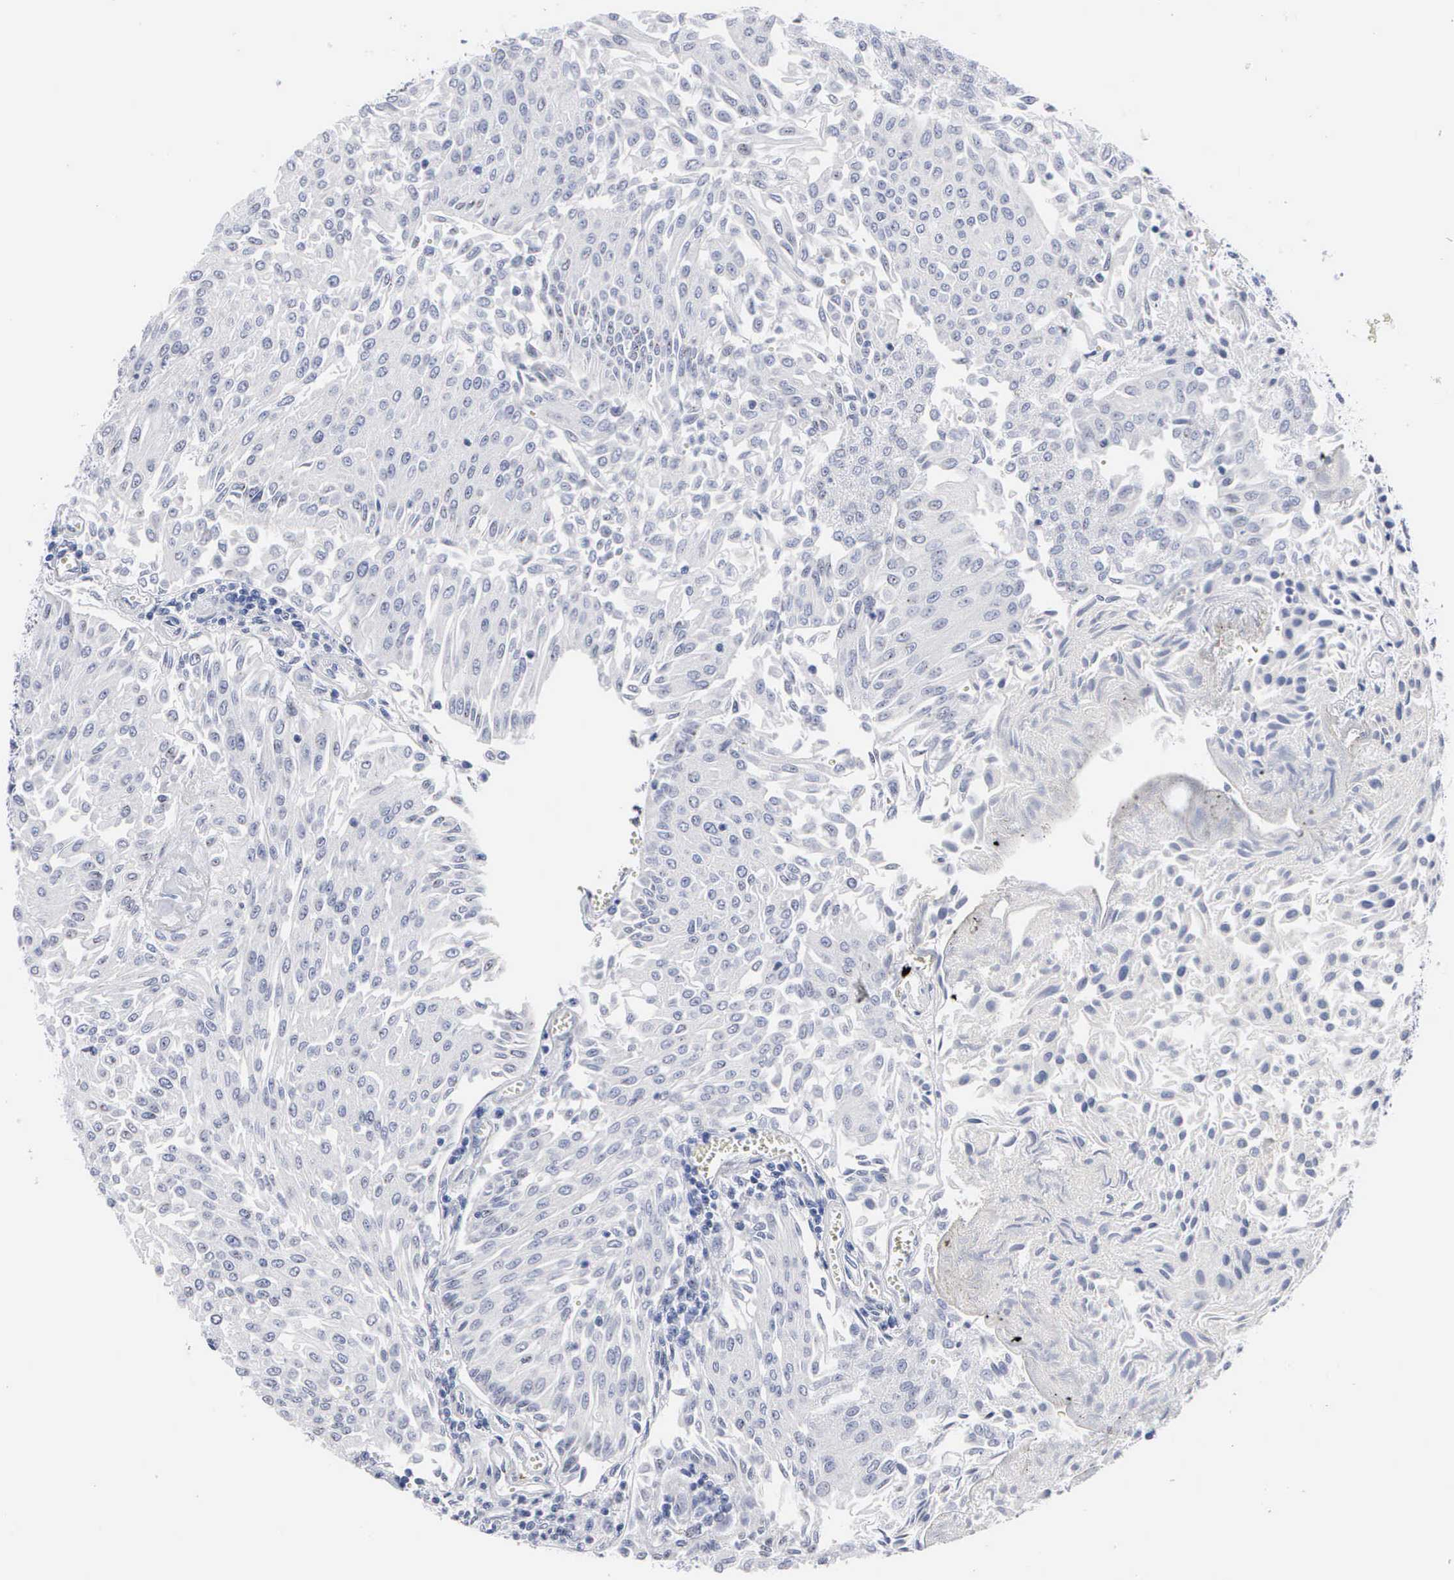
{"staining": {"intensity": "negative", "quantity": "none", "location": "none"}, "tissue": "urothelial cancer", "cell_type": "Tumor cells", "image_type": "cancer", "snomed": [{"axis": "morphology", "description": "Urothelial carcinoma, Low grade"}, {"axis": "topography", "description": "Urinary bladder"}], "caption": "Histopathology image shows no protein staining in tumor cells of urothelial cancer tissue. Nuclei are stained in blue.", "gene": "ASPHD2", "patient": {"sex": "male", "age": 86}}